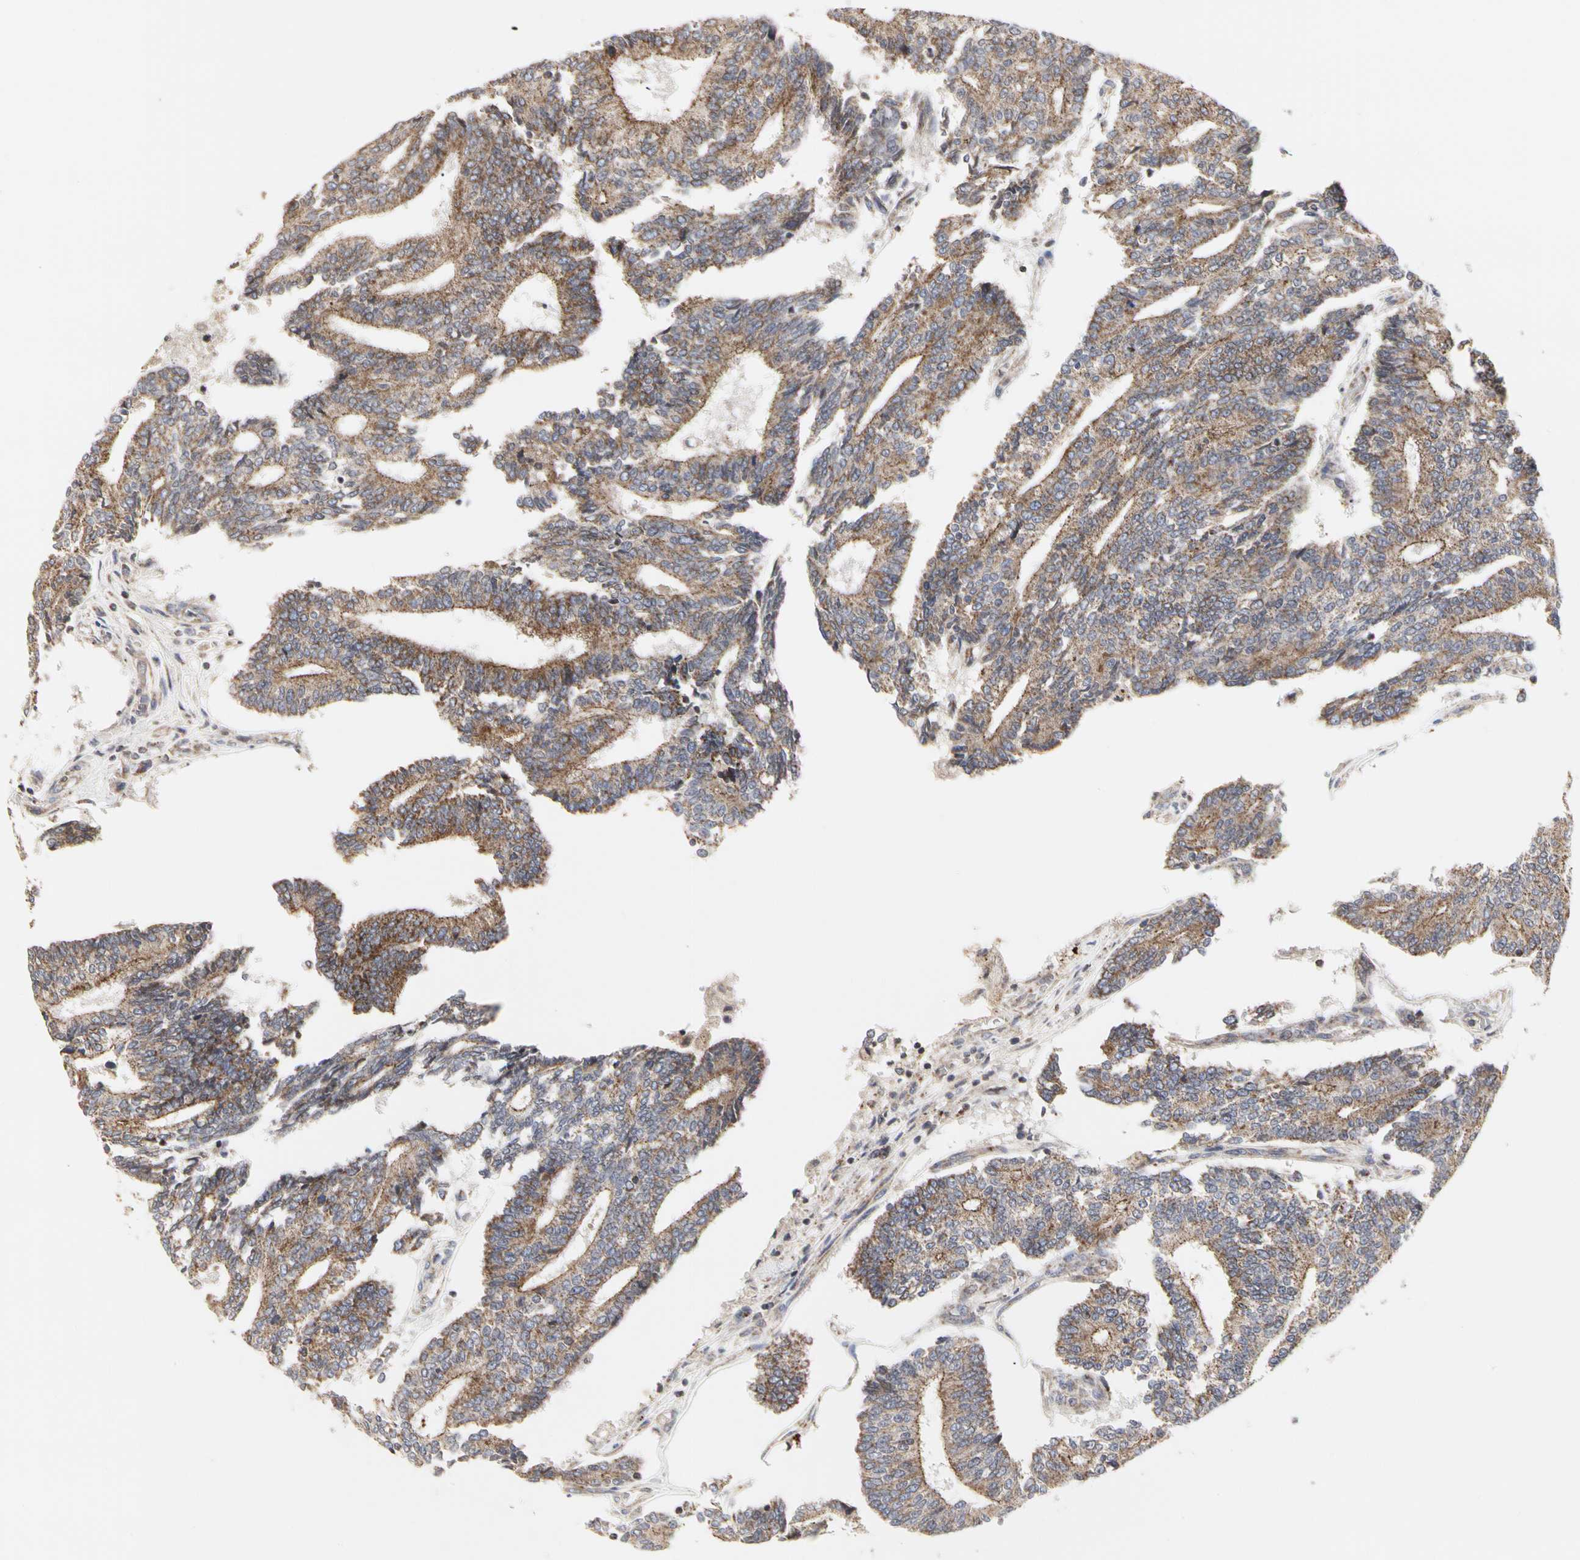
{"staining": {"intensity": "moderate", "quantity": ">75%", "location": "cytoplasmic/membranous"}, "tissue": "prostate cancer", "cell_type": "Tumor cells", "image_type": "cancer", "snomed": [{"axis": "morphology", "description": "Adenocarcinoma, High grade"}, {"axis": "topography", "description": "Prostate"}], "caption": "This is an image of immunohistochemistry staining of adenocarcinoma (high-grade) (prostate), which shows moderate staining in the cytoplasmic/membranous of tumor cells.", "gene": "TSKU", "patient": {"sex": "male", "age": 55}}